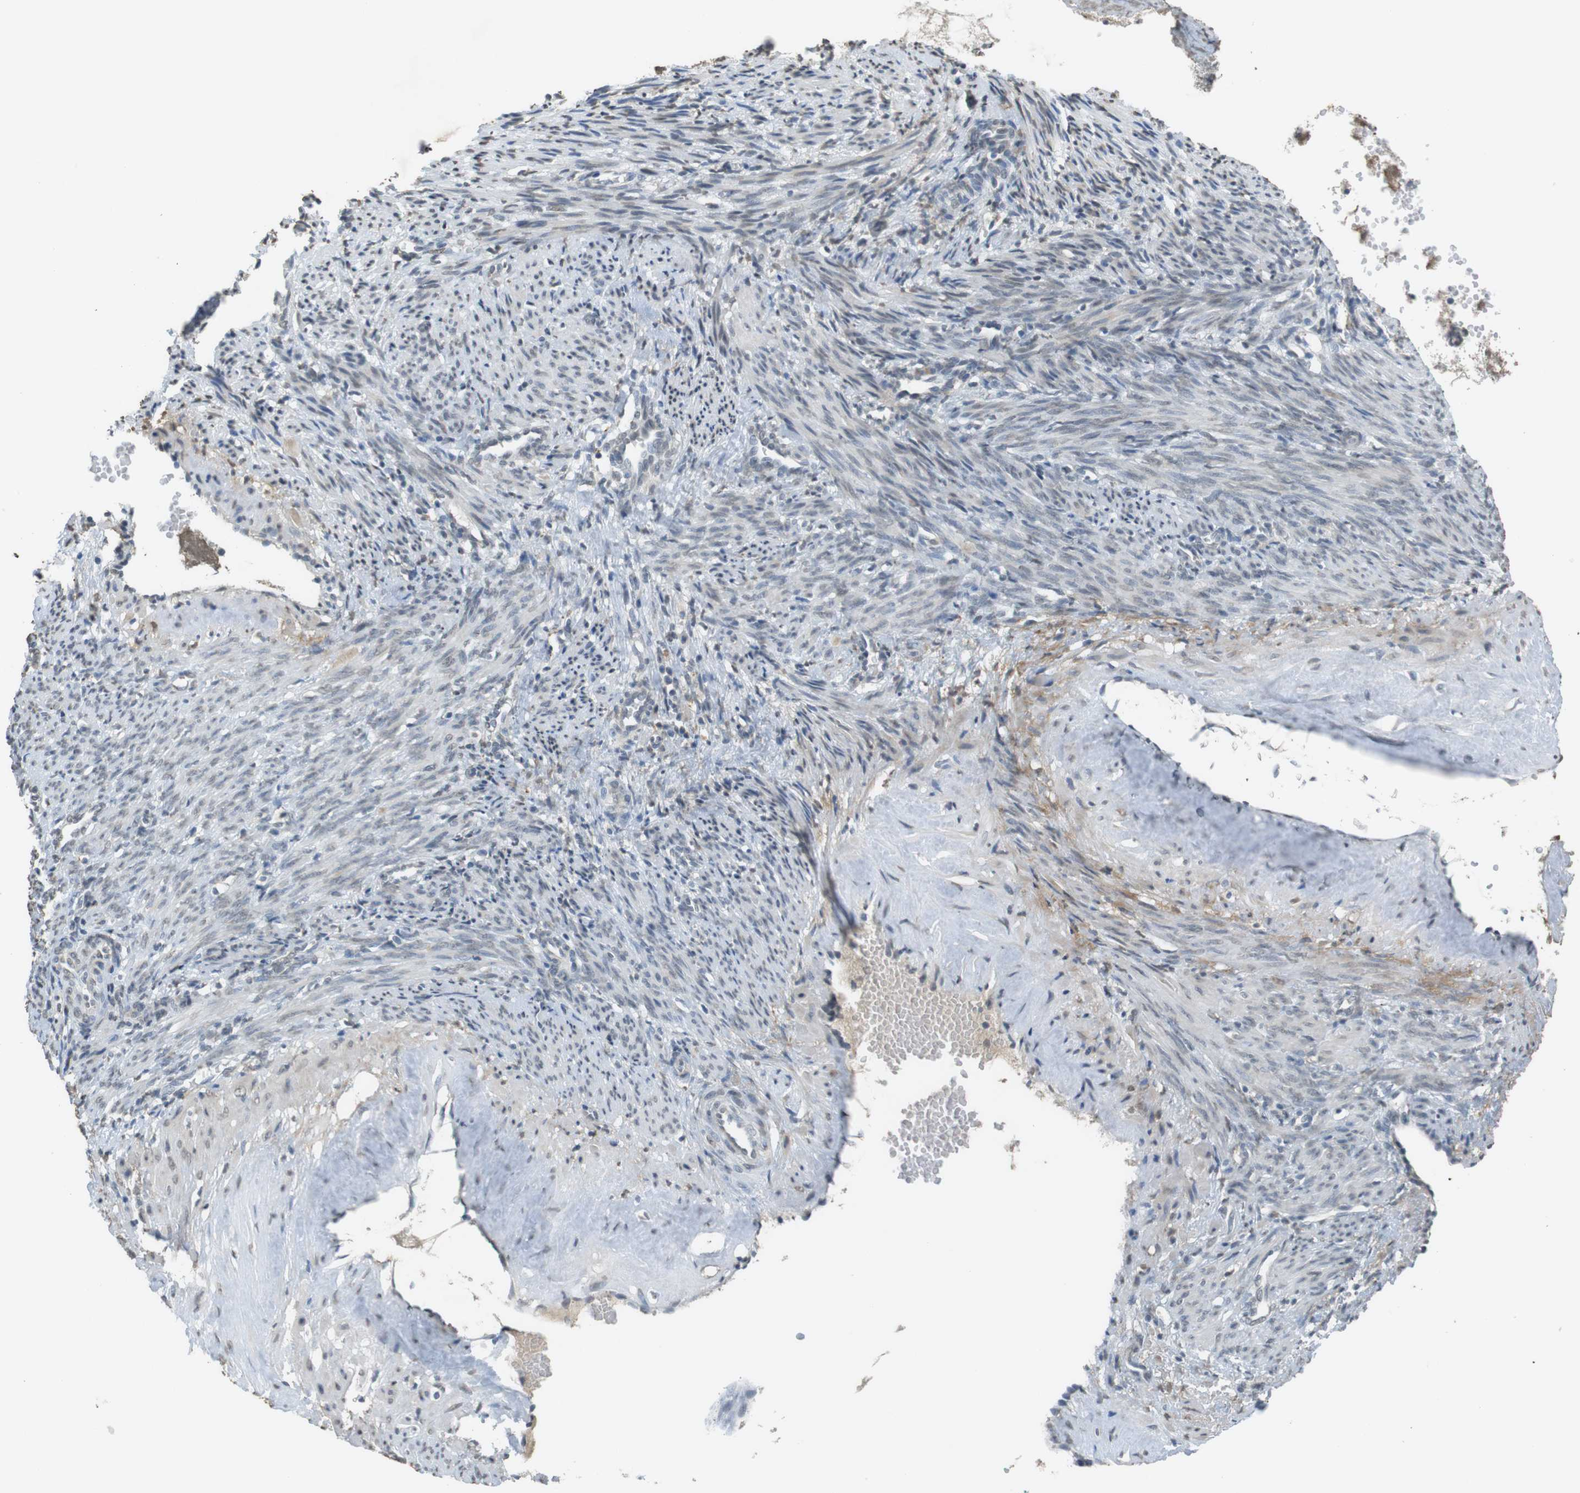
{"staining": {"intensity": "weak", "quantity": "<25%", "location": "nuclear"}, "tissue": "smooth muscle", "cell_type": "Smooth muscle cells", "image_type": "normal", "snomed": [{"axis": "morphology", "description": "Normal tissue, NOS"}, {"axis": "topography", "description": "Endometrium"}], "caption": "Immunohistochemical staining of benign human smooth muscle demonstrates no significant expression in smooth muscle cells. (DAB (3,3'-diaminobenzidine) IHC with hematoxylin counter stain).", "gene": "FZD10", "patient": {"sex": "female", "age": 33}}